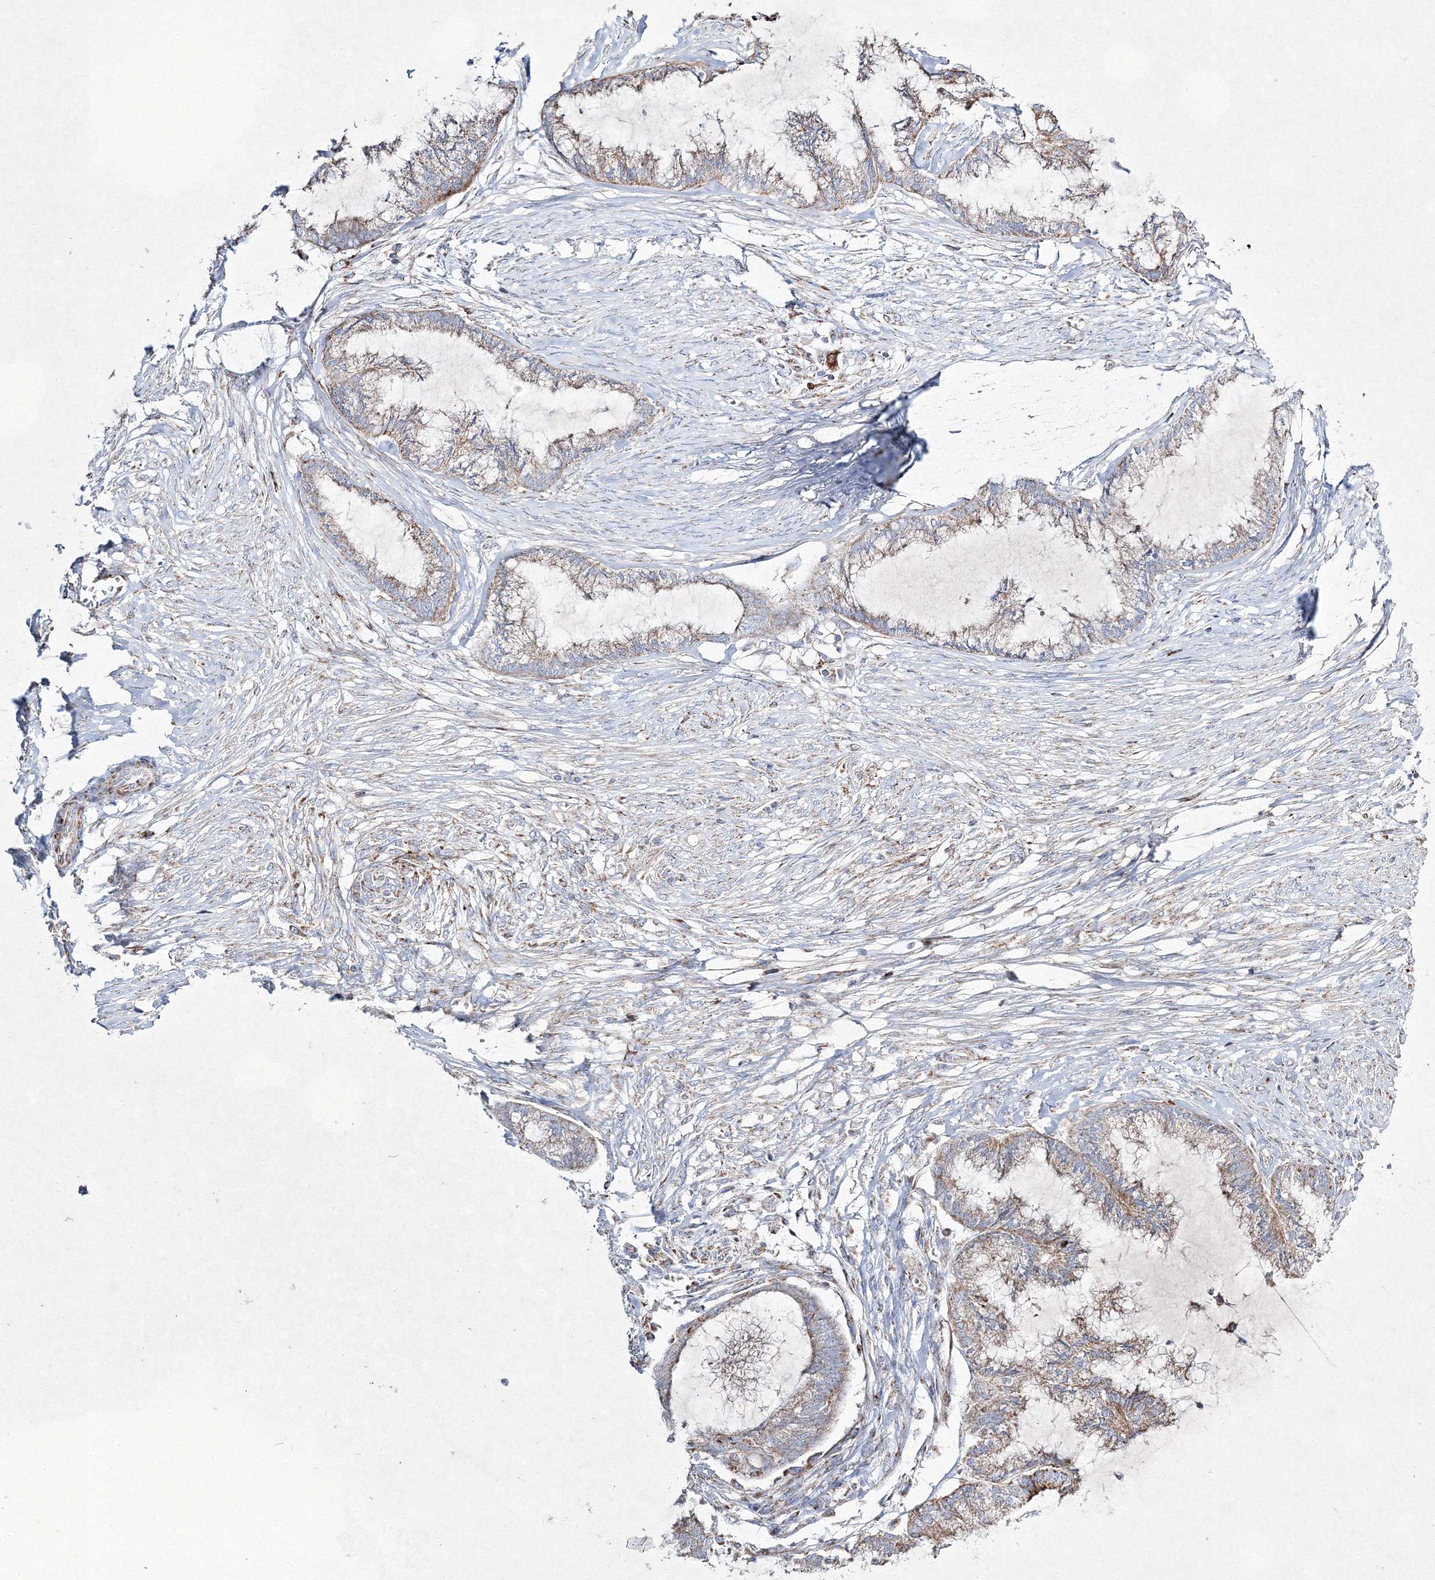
{"staining": {"intensity": "moderate", "quantity": "25%-75%", "location": "cytoplasmic/membranous"}, "tissue": "endometrial cancer", "cell_type": "Tumor cells", "image_type": "cancer", "snomed": [{"axis": "morphology", "description": "Adenocarcinoma, NOS"}, {"axis": "topography", "description": "Endometrium"}], "caption": "Endometrial cancer (adenocarcinoma) stained with IHC demonstrates moderate cytoplasmic/membranous staining in about 25%-75% of tumor cells.", "gene": "IGSF9", "patient": {"sex": "female", "age": 86}}